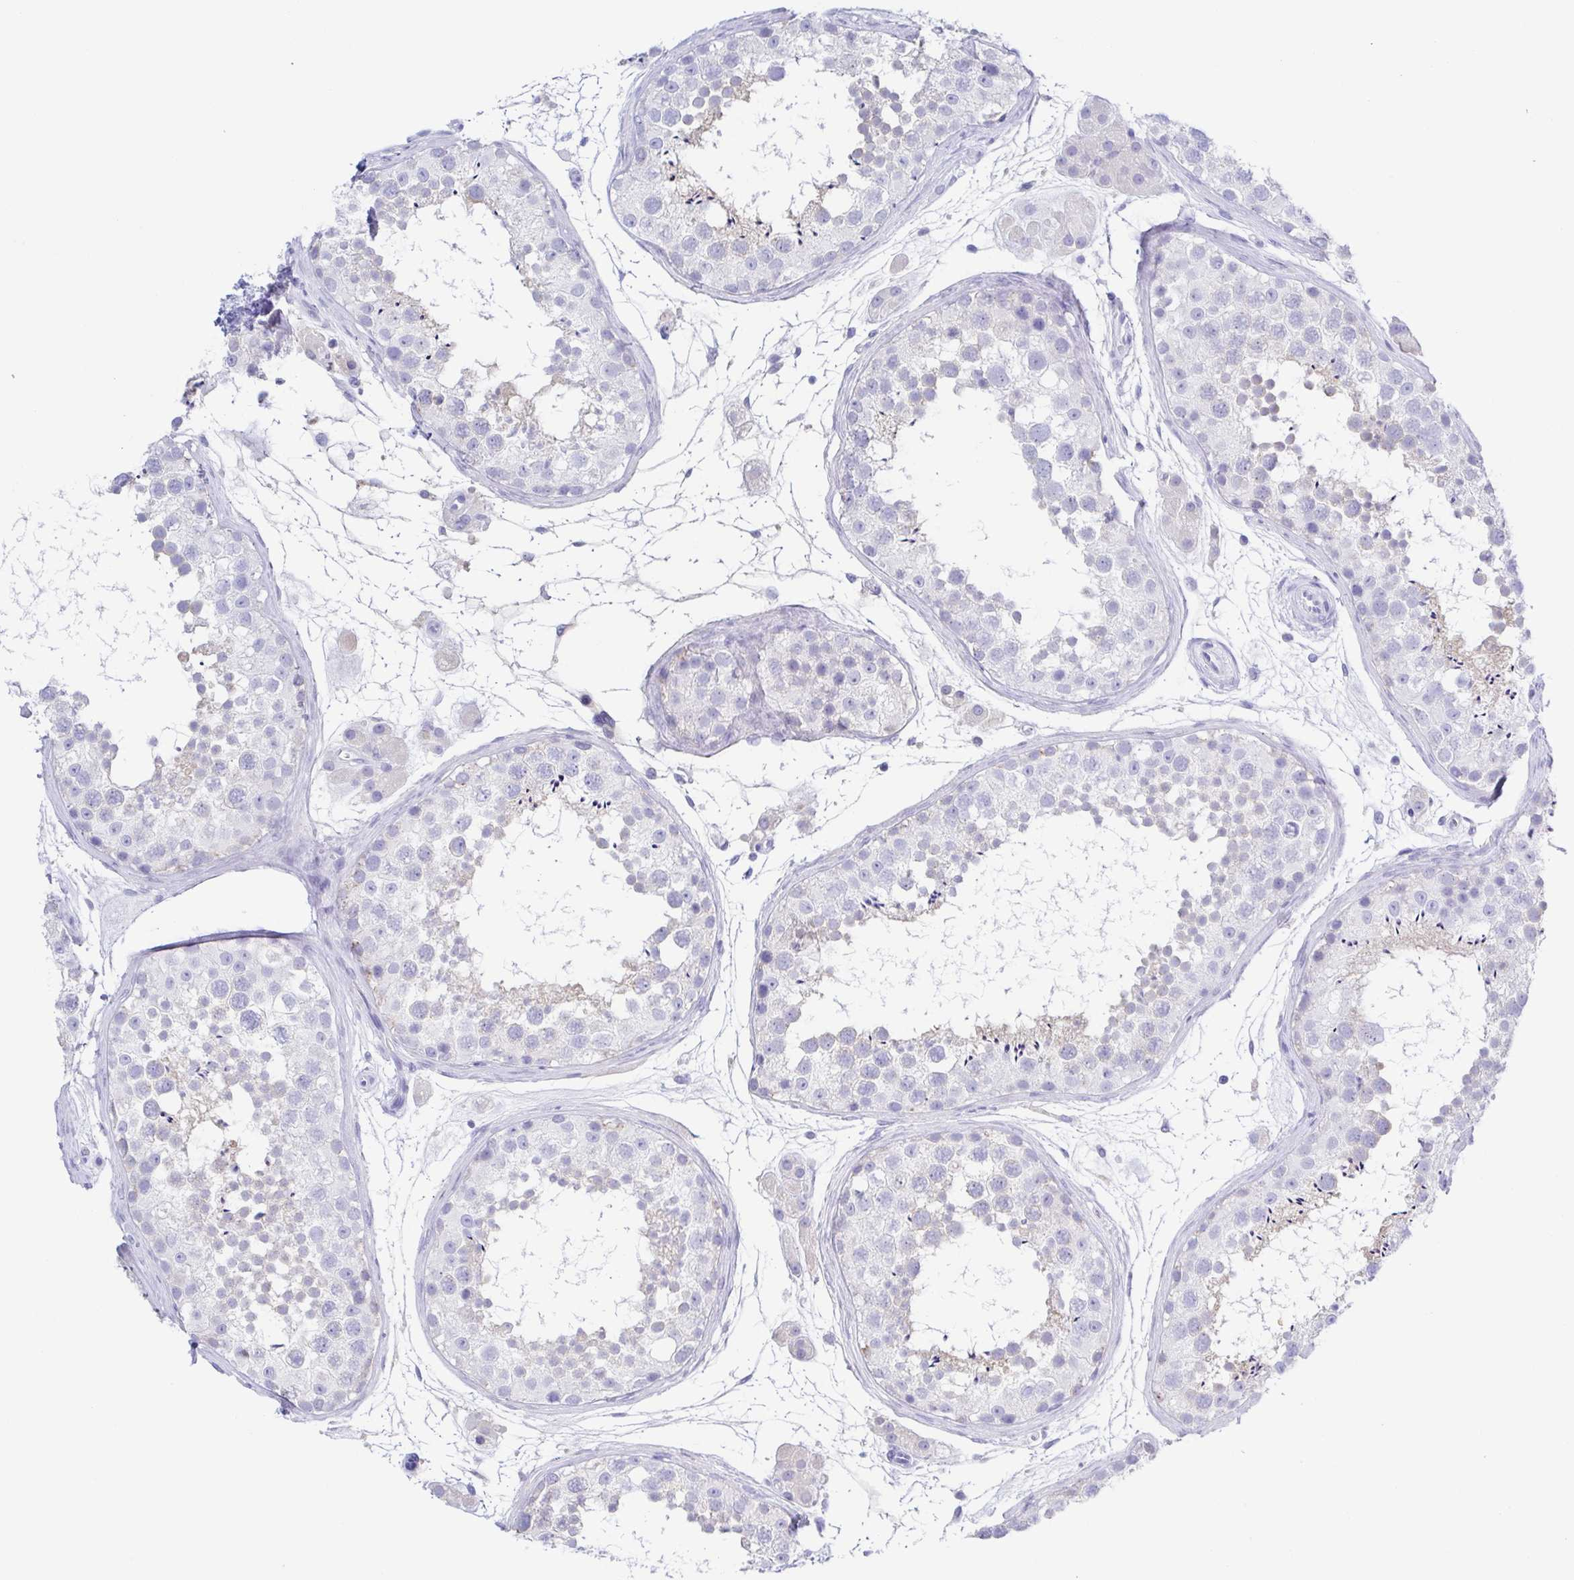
{"staining": {"intensity": "negative", "quantity": "none", "location": "none"}, "tissue": "testis", "cell_type": "Cells in seminiferous ducts", "image_type": "normal", "snomed": [{"axis": "morphology", "description": "Normal tissue, NOS"}, {"axis": "topography", "description": "Testis"}], "caption": "An immunohistochemistry (IHC) image of benign testis is shown. There is no staining in cells in seminiferous ducts of testis. The staining is performed using DAB brown chromogen with nuclei counter-stained in using hematoxylin.", "gene": "A1BG", "patient": {"sex": "male", "age": 41}}